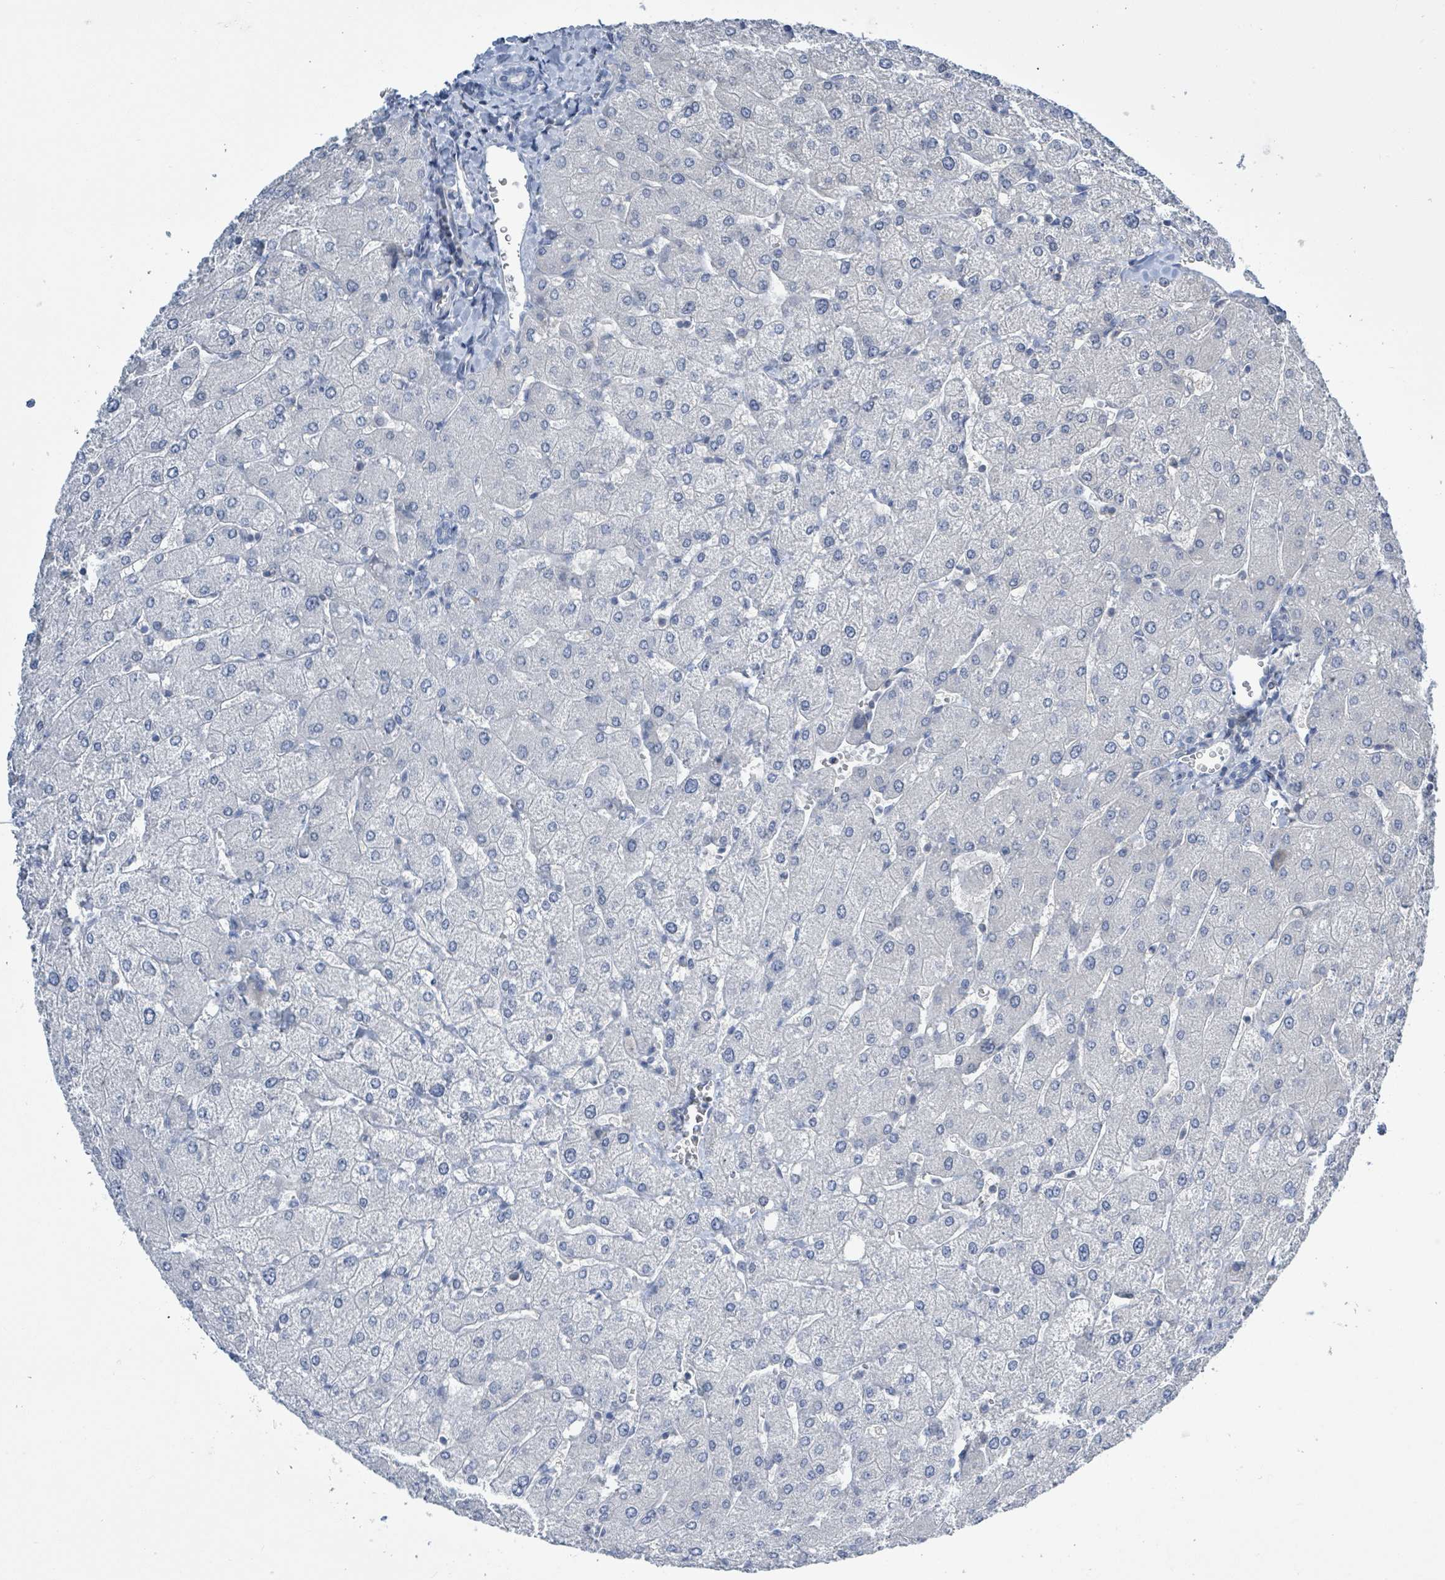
{"staining": {"intensity": "negative", "quantity": "none", "location": "none"}, "tissue": "liver", "cell_type": "Cholangiocytes", "image_type": "normal", "snomed": [{"axis": "morphology", "description": "Normal tissue, NOS"}, {"axis": "topography", "description": "Liver"}], "caption": "IHC image of benign liver: liver stained with DAB demonstrates no significant protein staining in cholangiocytes. (Stains: DAB immunohistochemistry (IHC) with hematoxylin counter stain, Microscopy: brightfield microscopy at high magnification).", "gene": "DGKZ", "patient": {"sex": "male", "age": 55}}